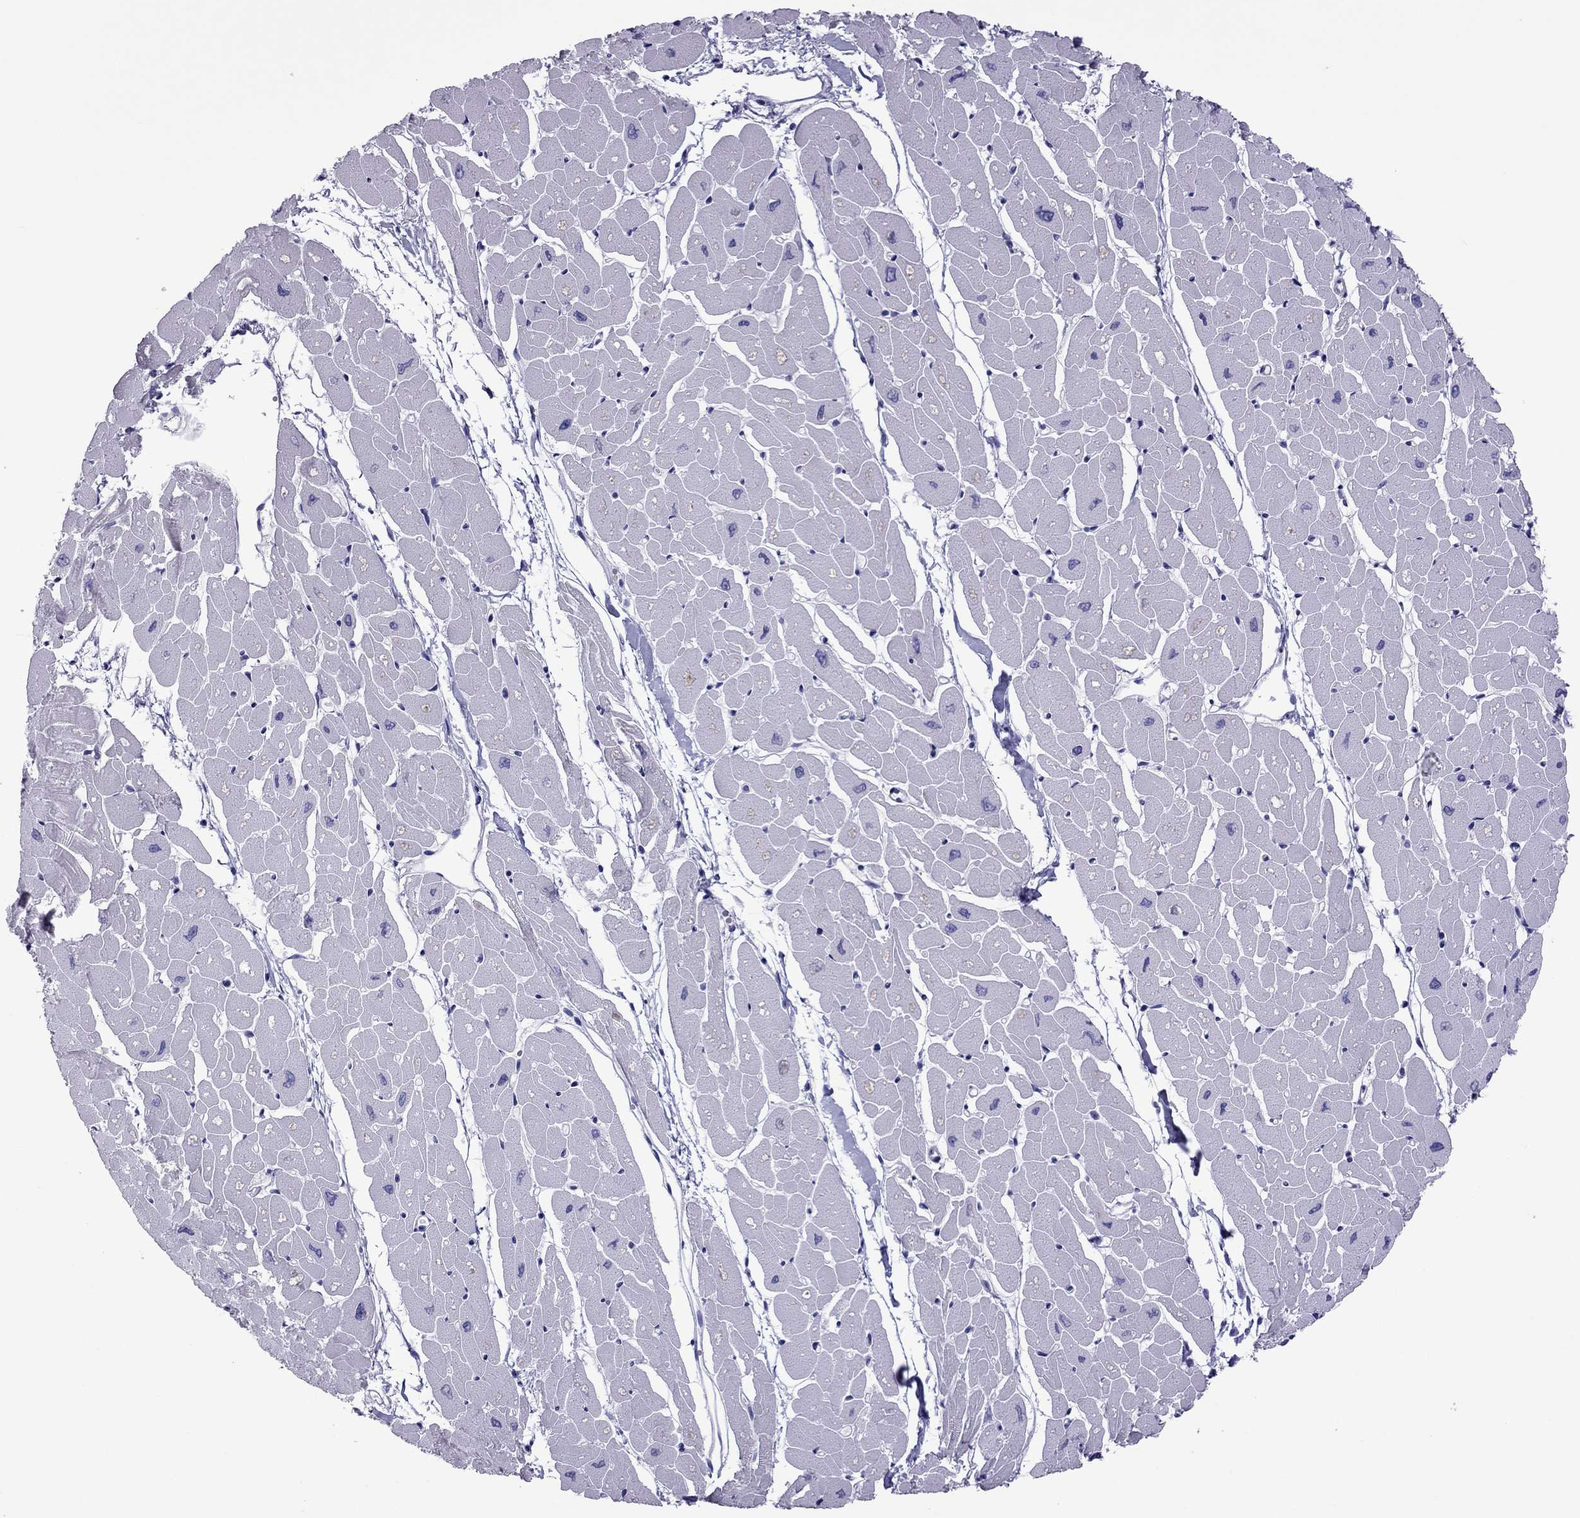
{"staining": {"intensity": "negative", "quantity": "none", "location": "none"}, "tissue": "heart muscle", "cell_type": "Cardiomyocytes", "image_type": "normal", "snomed": [{"axis": "morphology", "description": "Normal tissue, NOS"}, {"axis": "topography", "description": "Heart"}], "caption": "IHC histopathology image of unremarkable heart muscle: human heart muscle stained with DAB exhibits no significant protein positivity in cardiomyocytes. (DAB (3,3'-diaminobenzidine) immunohistochemistry with hematoxylin counter stain).", "gene": "MYL11", "patient": {"sex": "male", "age": 57}}